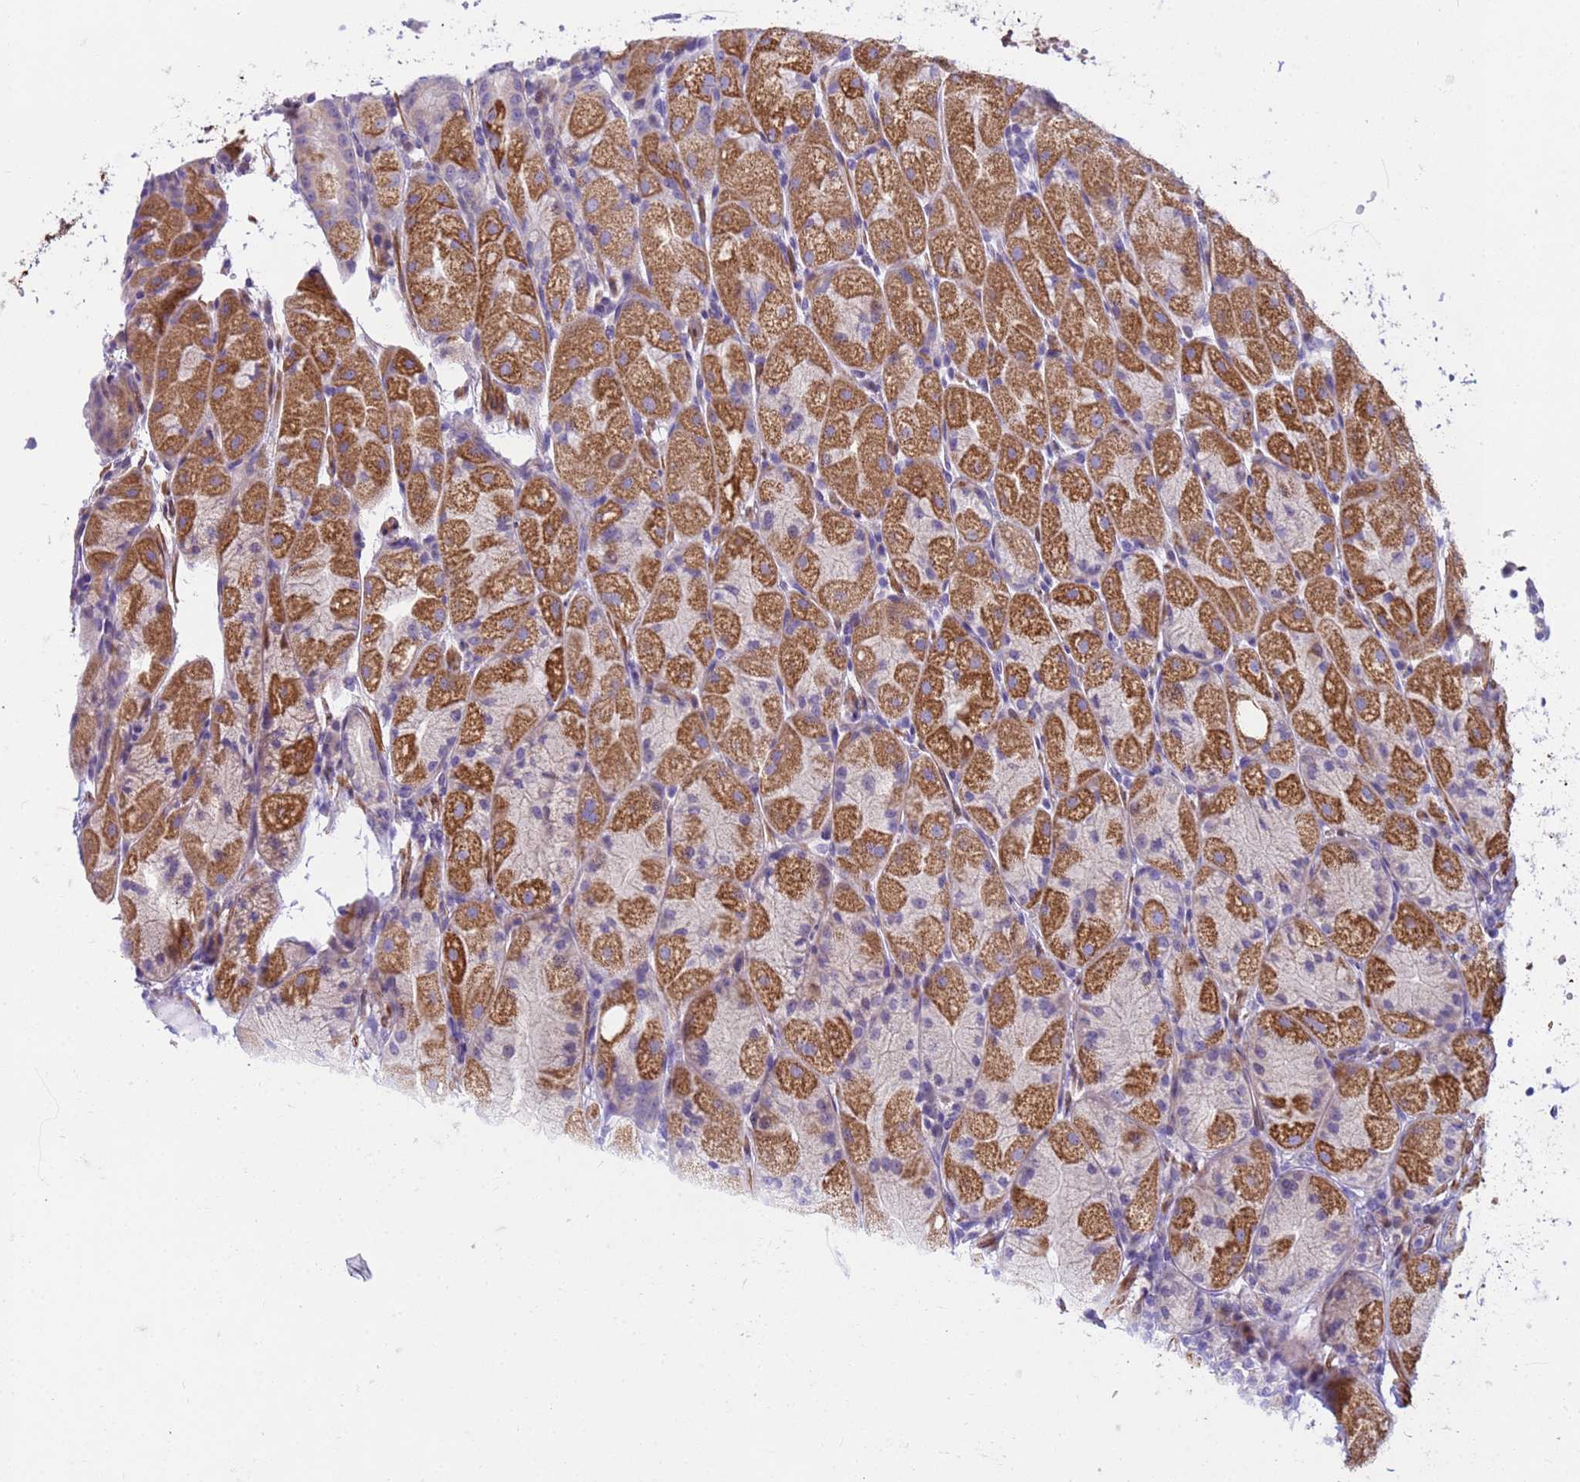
{"staining": {"intensity": "strong", "quantity": "25%-75%", "location": "cytoplasmic/membranous"}, "tissue": "stomach", "cell_type": "Glandular cells", "image_type": "normal", "snomed": [{"axis": "morphology", "description": "Normal tissue, NOS"}, {"axis": "topography", "description": "Stomach, upper"}], "caption": "A high amount of strong cytoplasmic/membranous positivity is present in about 25%-75% of glandular cells in unremarkable stomach.", "gene": "P2RX7", "patient": {"sex": "male", "age": 52}}